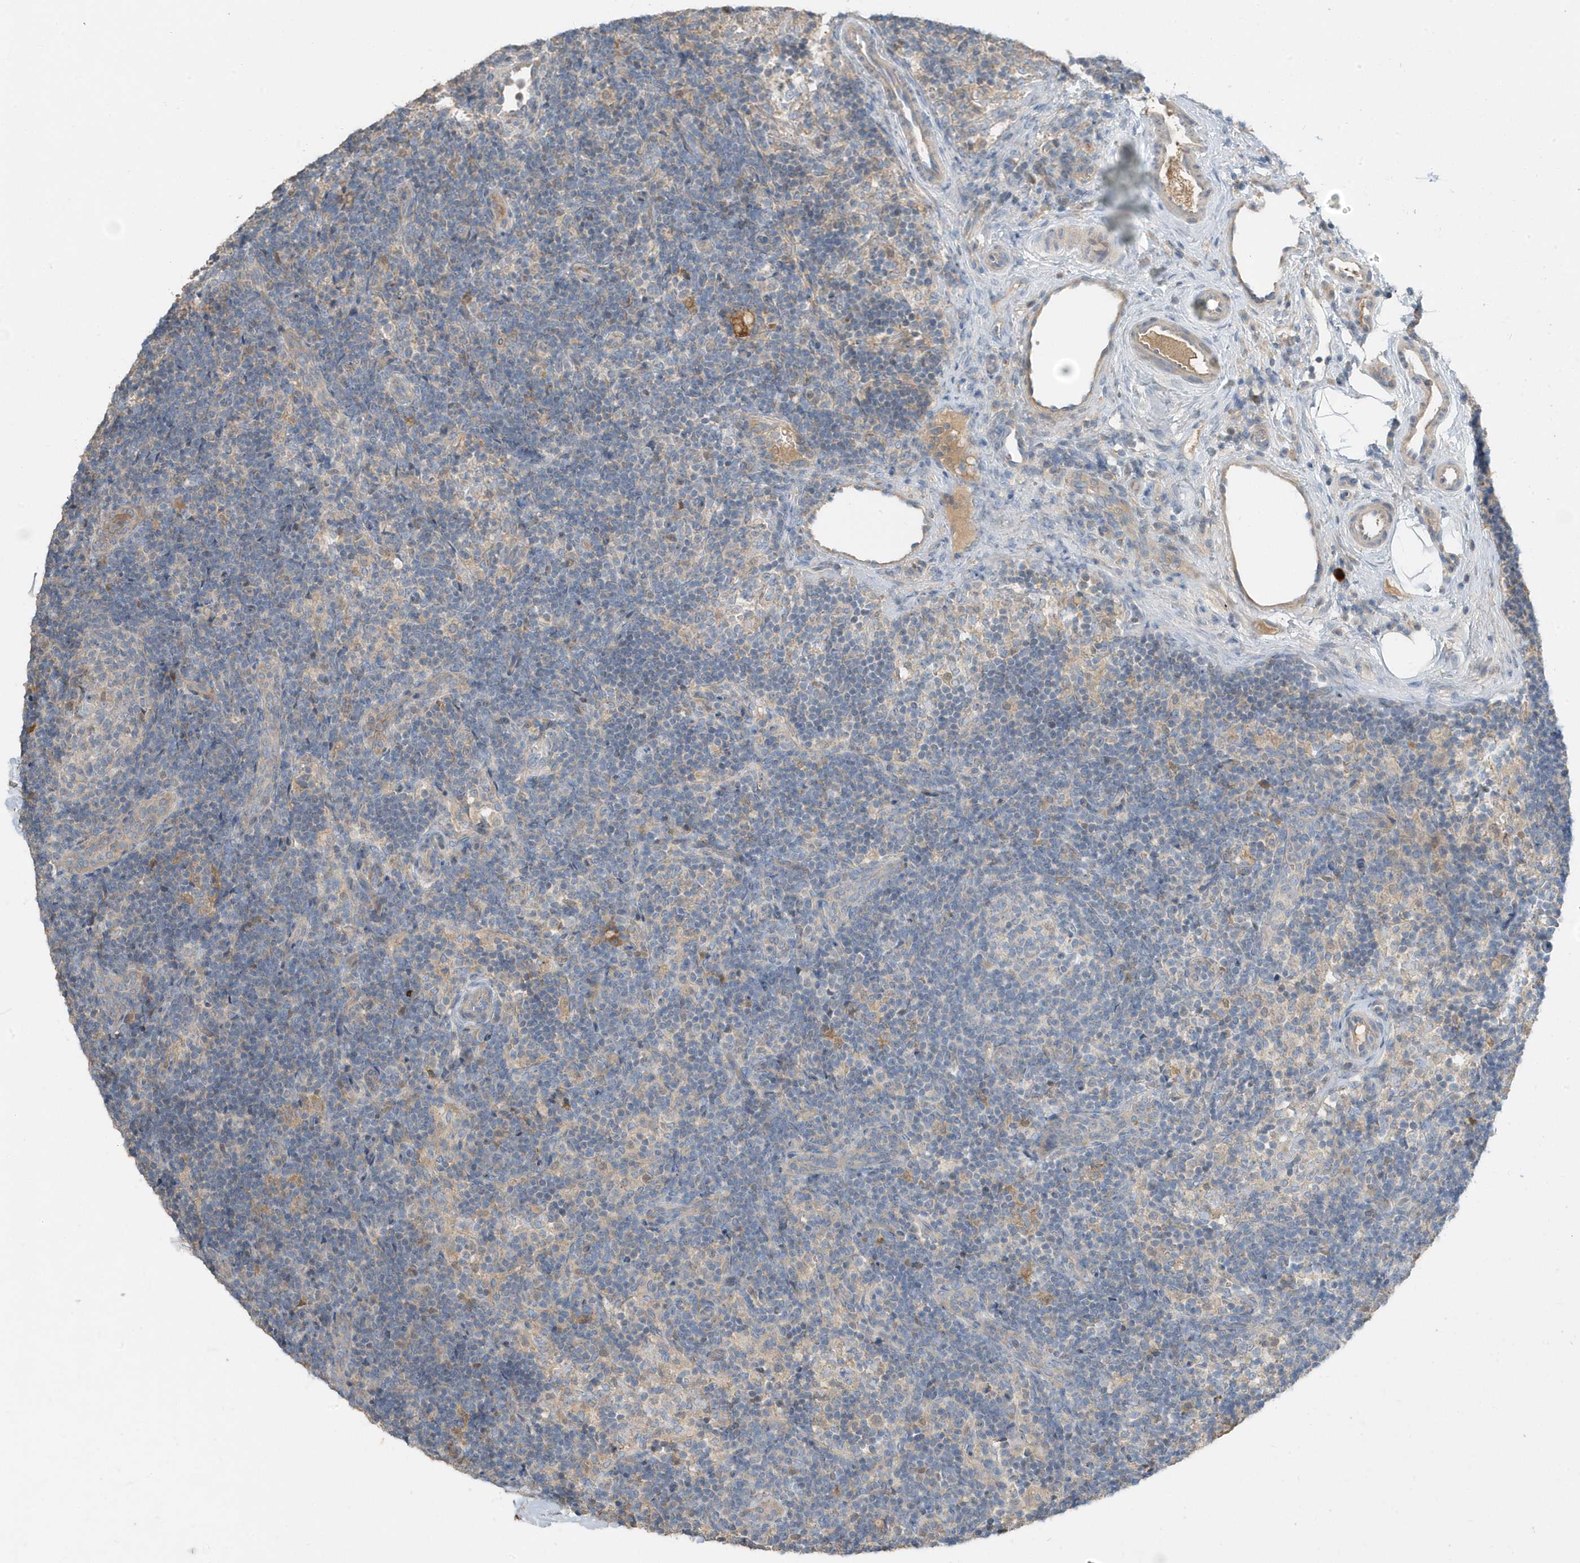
{"staining": {"intensity": "negative", "quantity": "none", "location": "none"}, "tissue": "lymph node", "cell_type": "Germinal center cells", "image_type": "normal", "snomed": [{"axis": "morphology", "description": "Normal tissue, NOS"}, {"axis": "topography", "description": "Lymph node"}], "caption": "IHC micrograph of normal human lymph node stained for a protein (brown), which demonstrates no positivity in germinal center cells. The staining was performed using DAB to visualize the protein expression in brown, while the nuclei were stained in blue with hematoxylin (Magnification: 20x).", "gene": "USP53", "patient": {"sex": "female", "age": 22}}